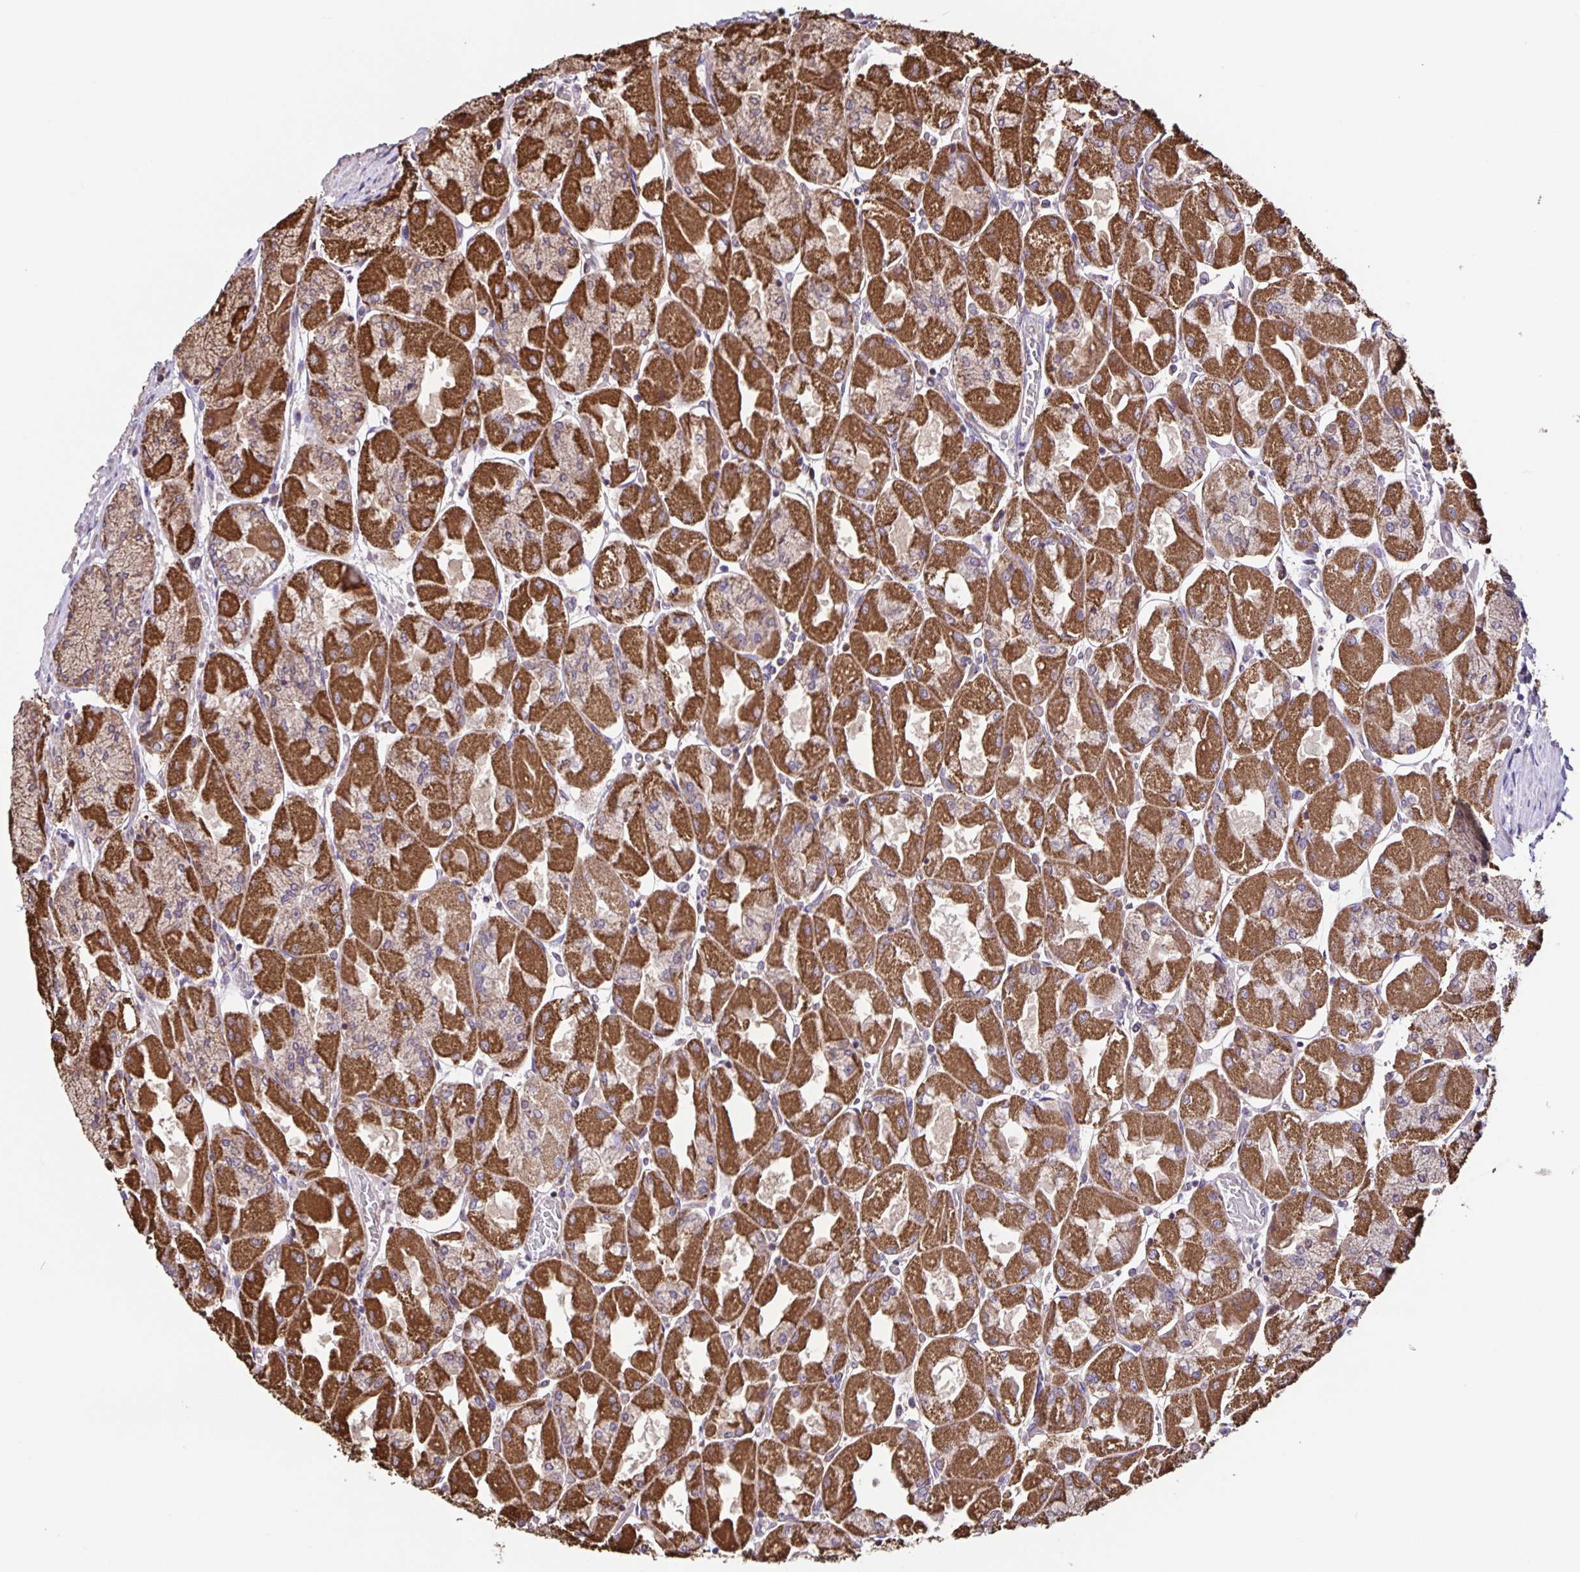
{"staining": {"intensity": "strong", "quantity": "25%-75%", "location": "cytoplasmic/membranous"}, "tissue": "stomach", "cell_type": "Glandular cells", "image_type": "normal", "snomed": [{"axis": "morphology", "description": "Normal tissue, NOS"}, {"axis": "topography", "description": "Stomach"}], "caption": "Brown immunohistochemical staining in normal stomach demonstrates strong cytoplasmic/membranous positivity in approximately 25%-75% of glandular cells.", "gene": "MAN1A1", "patient": {"sex": "female", "age": 61}}